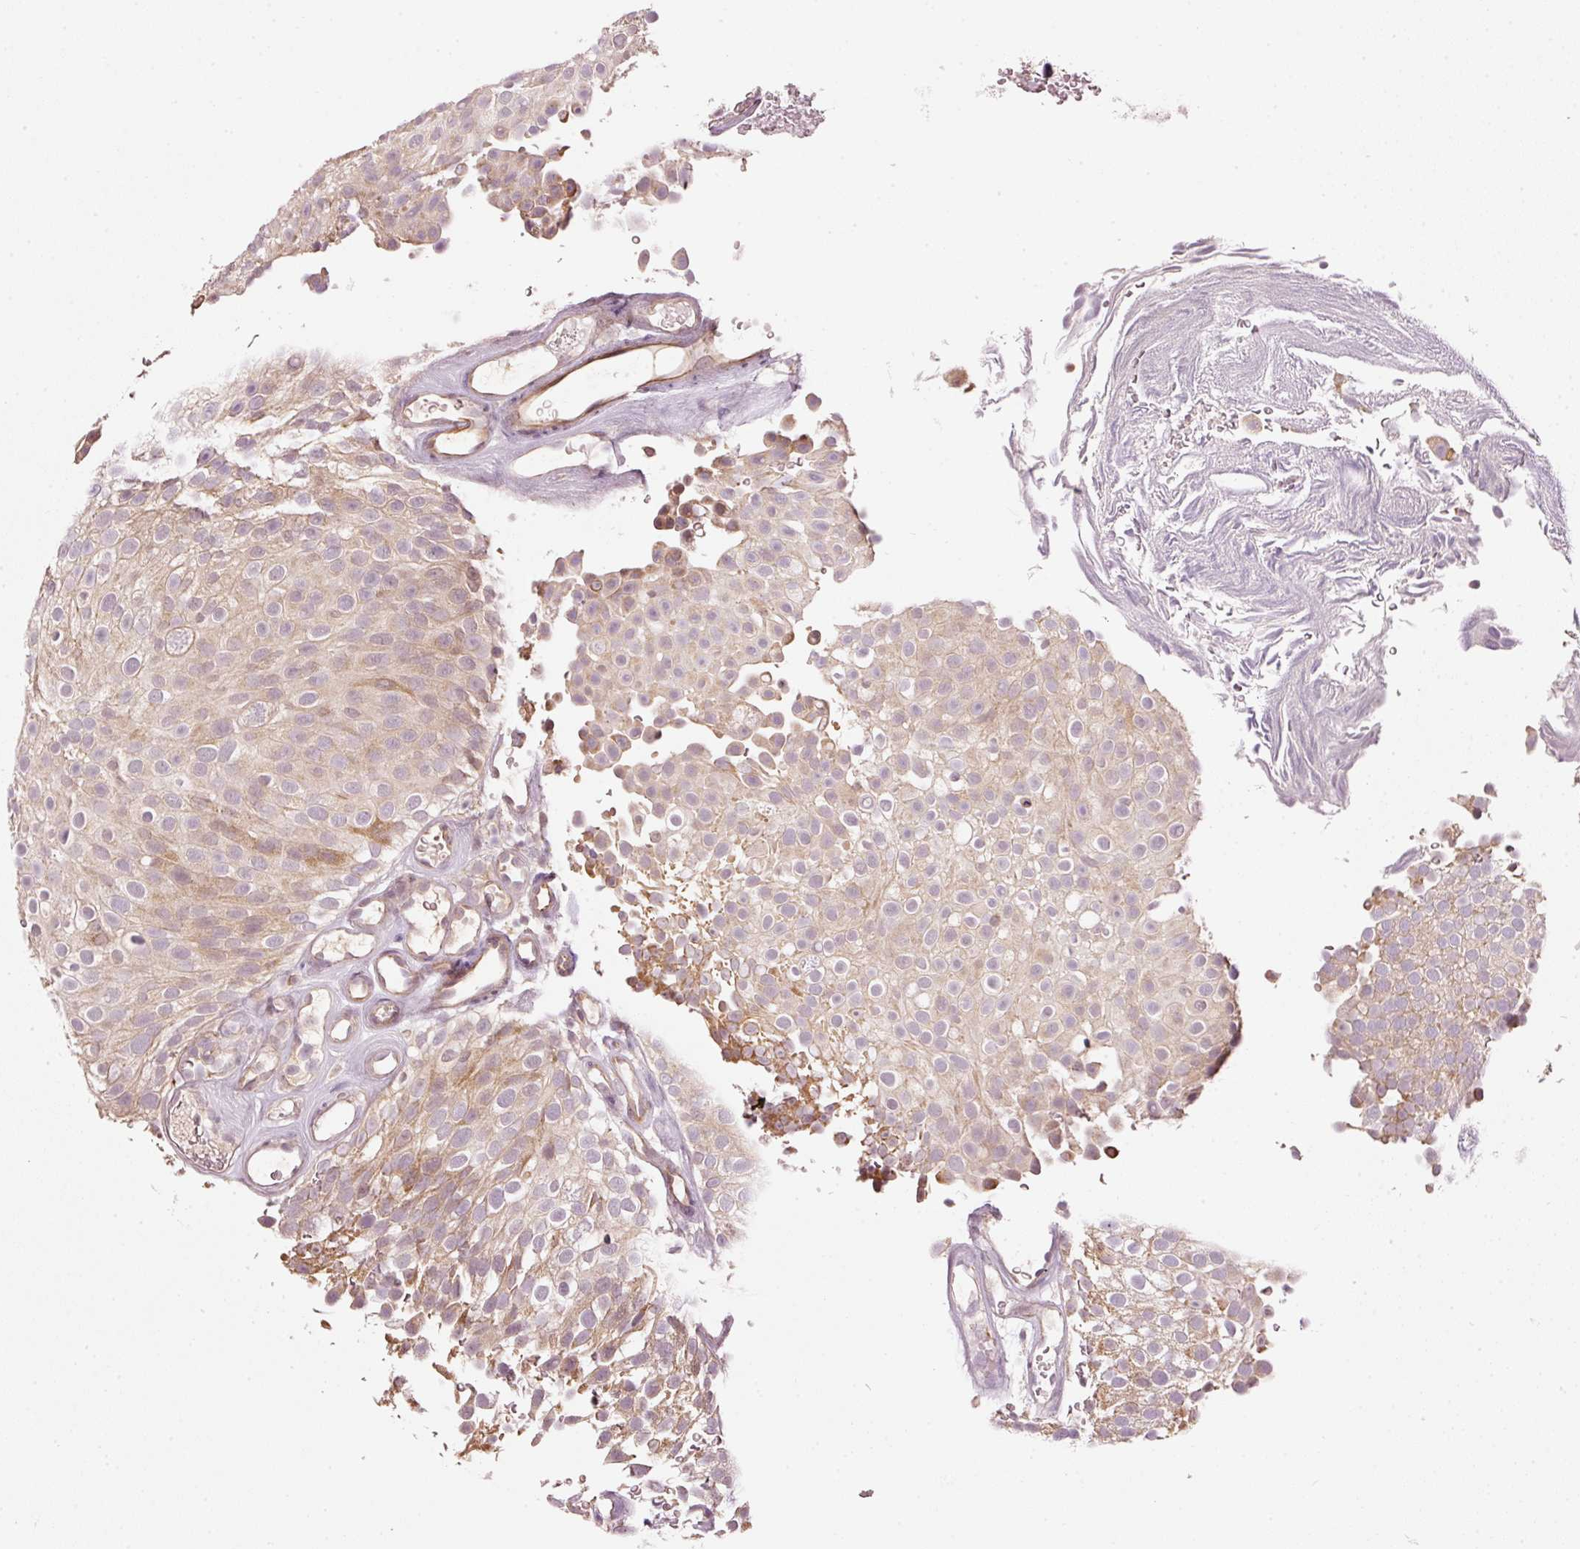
{"staining": {"intensity": "weak", "quantity": "25%-75%", "location": "cytoplasmic/membranous"}, "tissue": "urothelial cancer", "cell_type": "Tumor cells", "image_type": "cancer", "snomed": [{"axis": "morphology", "description": "Urothelial carcinoma, Low grade"}, {"axis": "topography", "description": "Urinary bladder"}], "caption": "Tumor cells exhibit low levels of weak cytoplasmic/membranous staining in about 25%-75% of cells in human low-grade urothelial carcinoma. The protein is stained brown, and the nuclei are stained in blue (DAB IHC with brightfield microscopy, high magnification).", "gene": "CDC20B", "patient": {"sex": "male", "age": 78}}